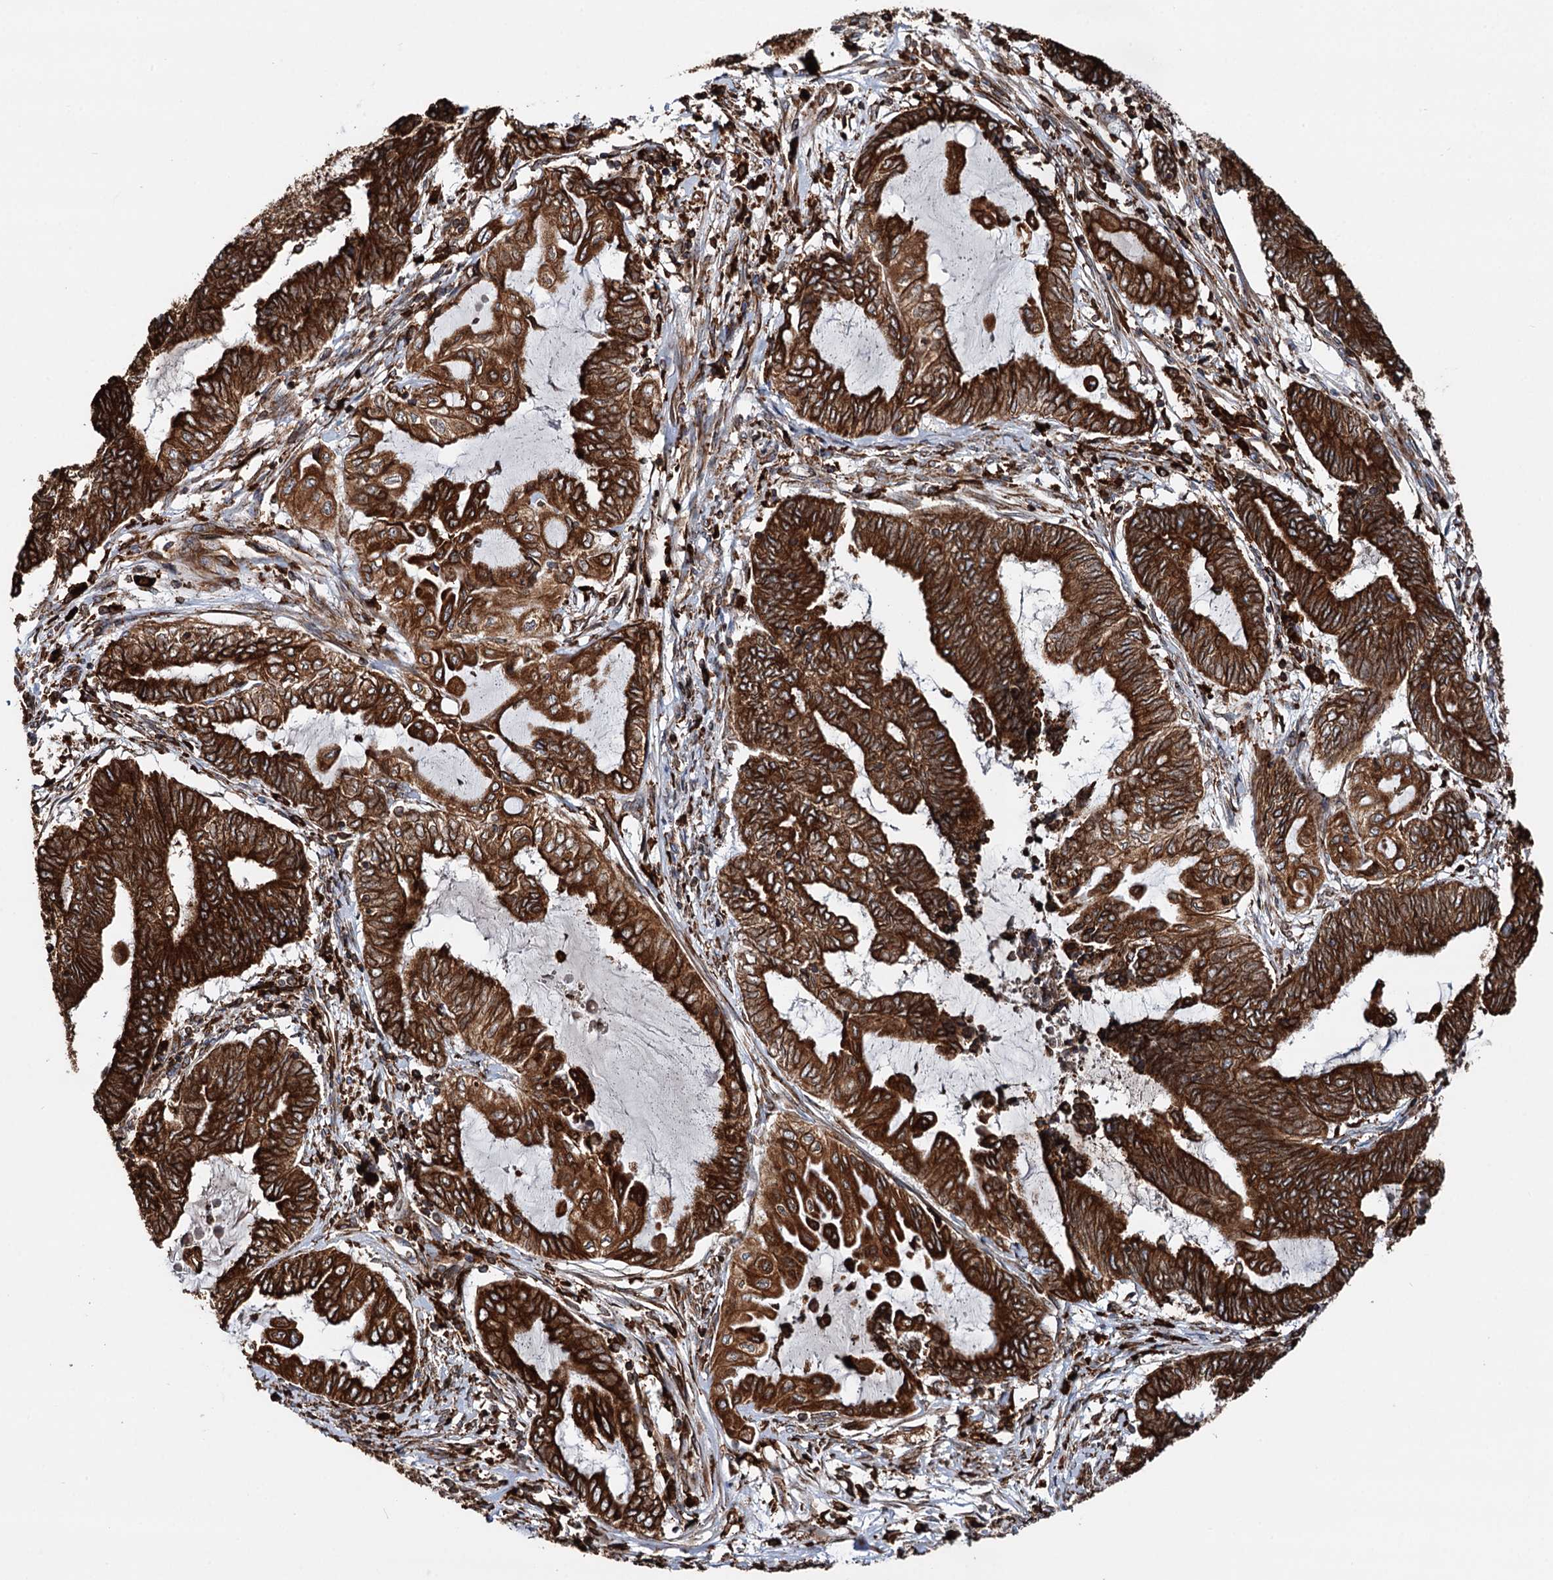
{"staining": {"intensity": "strong", "quantity": ">75%", "location": "cytoplasmic/membranous"}, "tissue": "endometrial cancer", "cell_type": "Tumor cells", "image_type": "cancer", "snomed": [{"axis": "morphology", "description": "Adenocarcinoma, NOS"}, {"axis": "topography", "description": "Uterus"}, {"axis": "topography", "description": "Endometrium"}], "caption": "This photomicrograph displays endometrial adenocarcinoma stained with immunohistochemistry (IHC) to label a protein in brown. The cytoplasmic/membranous of tumor cells show strong positivity for the protein. Nuclei are counter-stained blue.", "gene": "ERP29", "patient": {"sex": "female", "age": 70}}